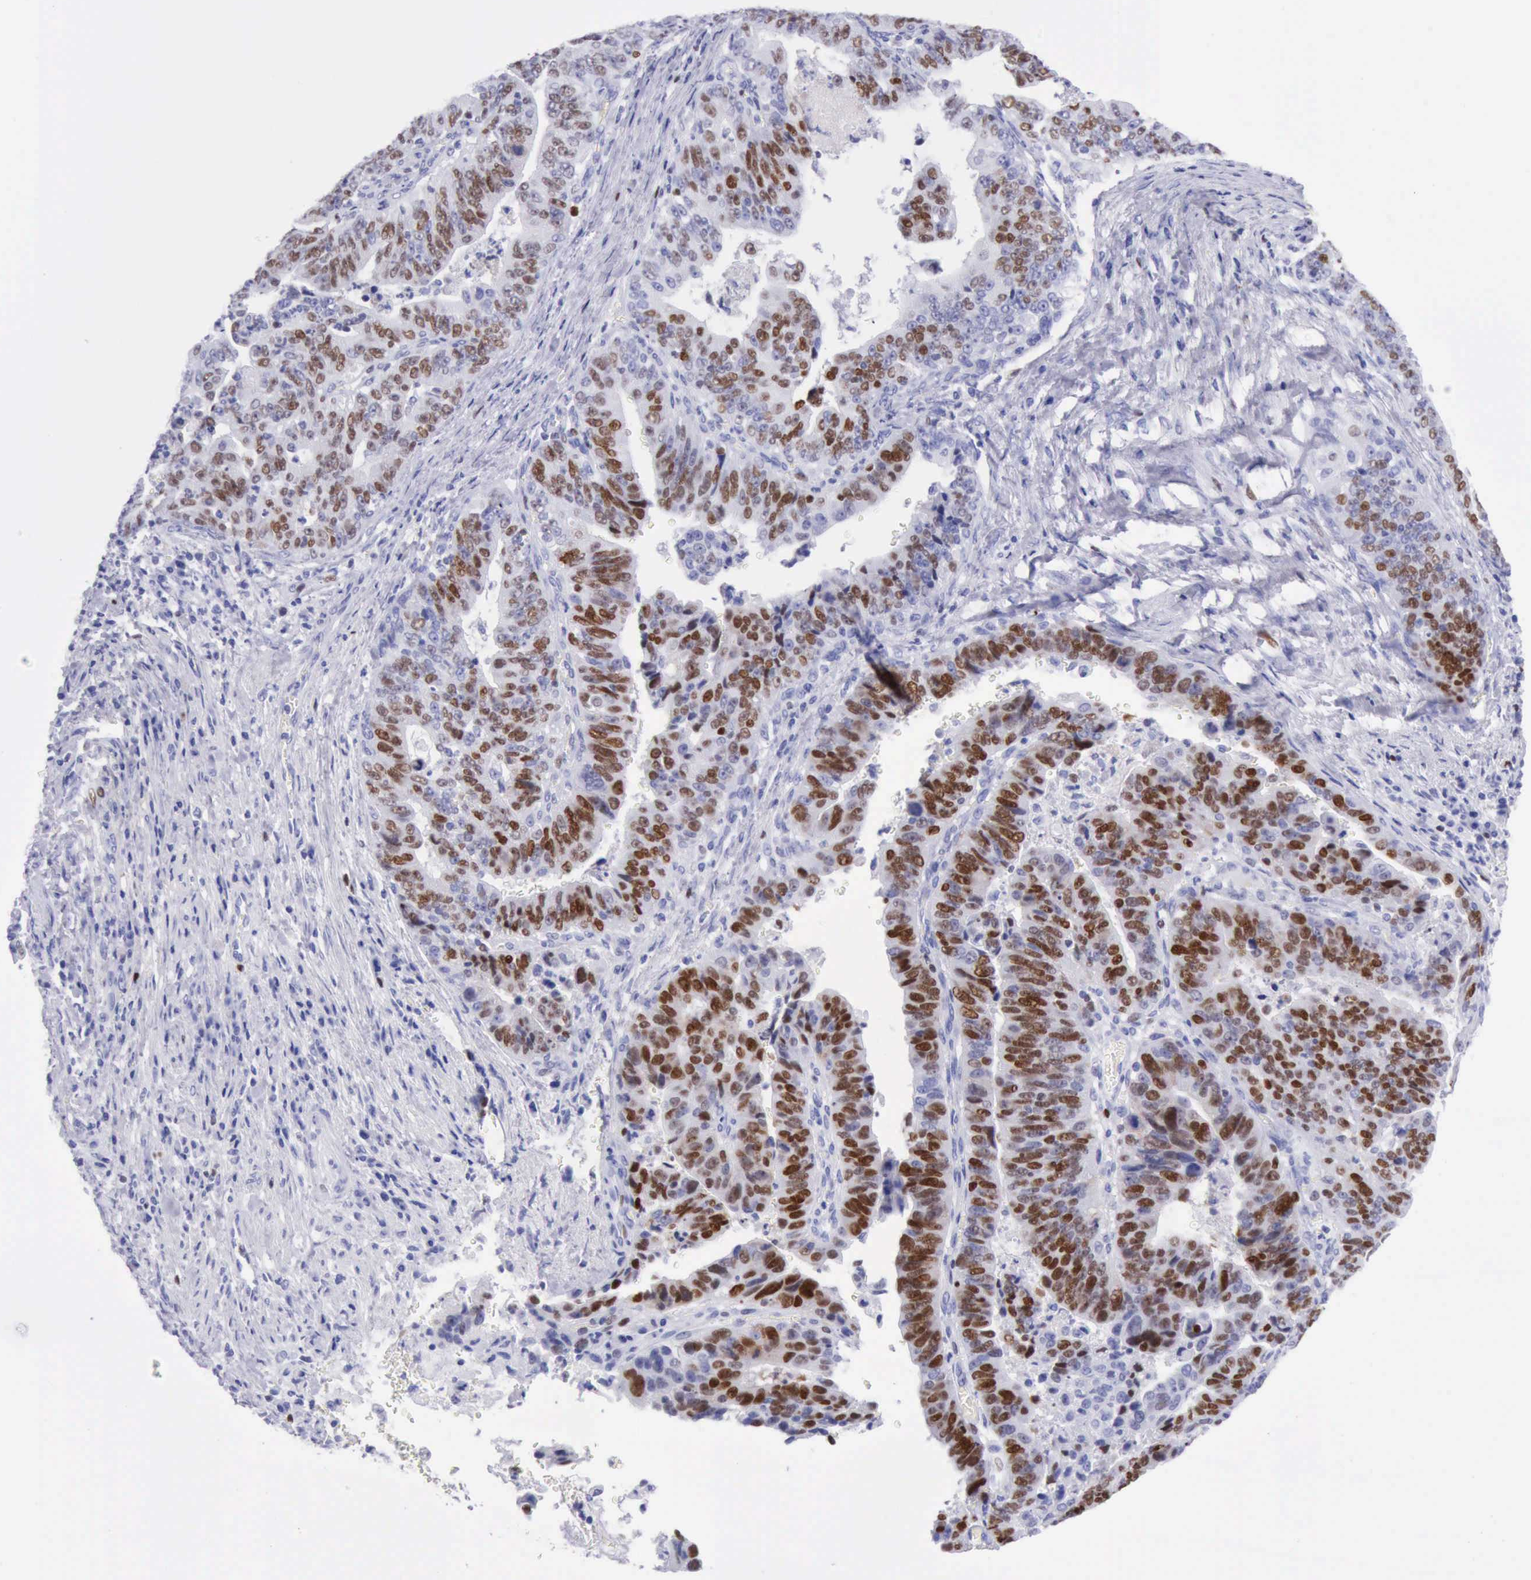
{"staining": {"intensity": "strong", "quantity": ">75%", "location": "nuclear"}, "tissue": "stomach cancer", "cell_type": "Tumor cells", "image_type": "cancer", "snomed": [{"axis": "morphology", "description": "Adenocarcinoma, NOS"}, {"axis": "topography", "description": "Stomach, upper"}], "caption": "A photomicrograph of adenocarcinoma (stomach) stained for a protein shows strong nuclear brown staining in tumor cells.", "gene": "MCM2", "patient": {"sex": "female", "age": 50}}